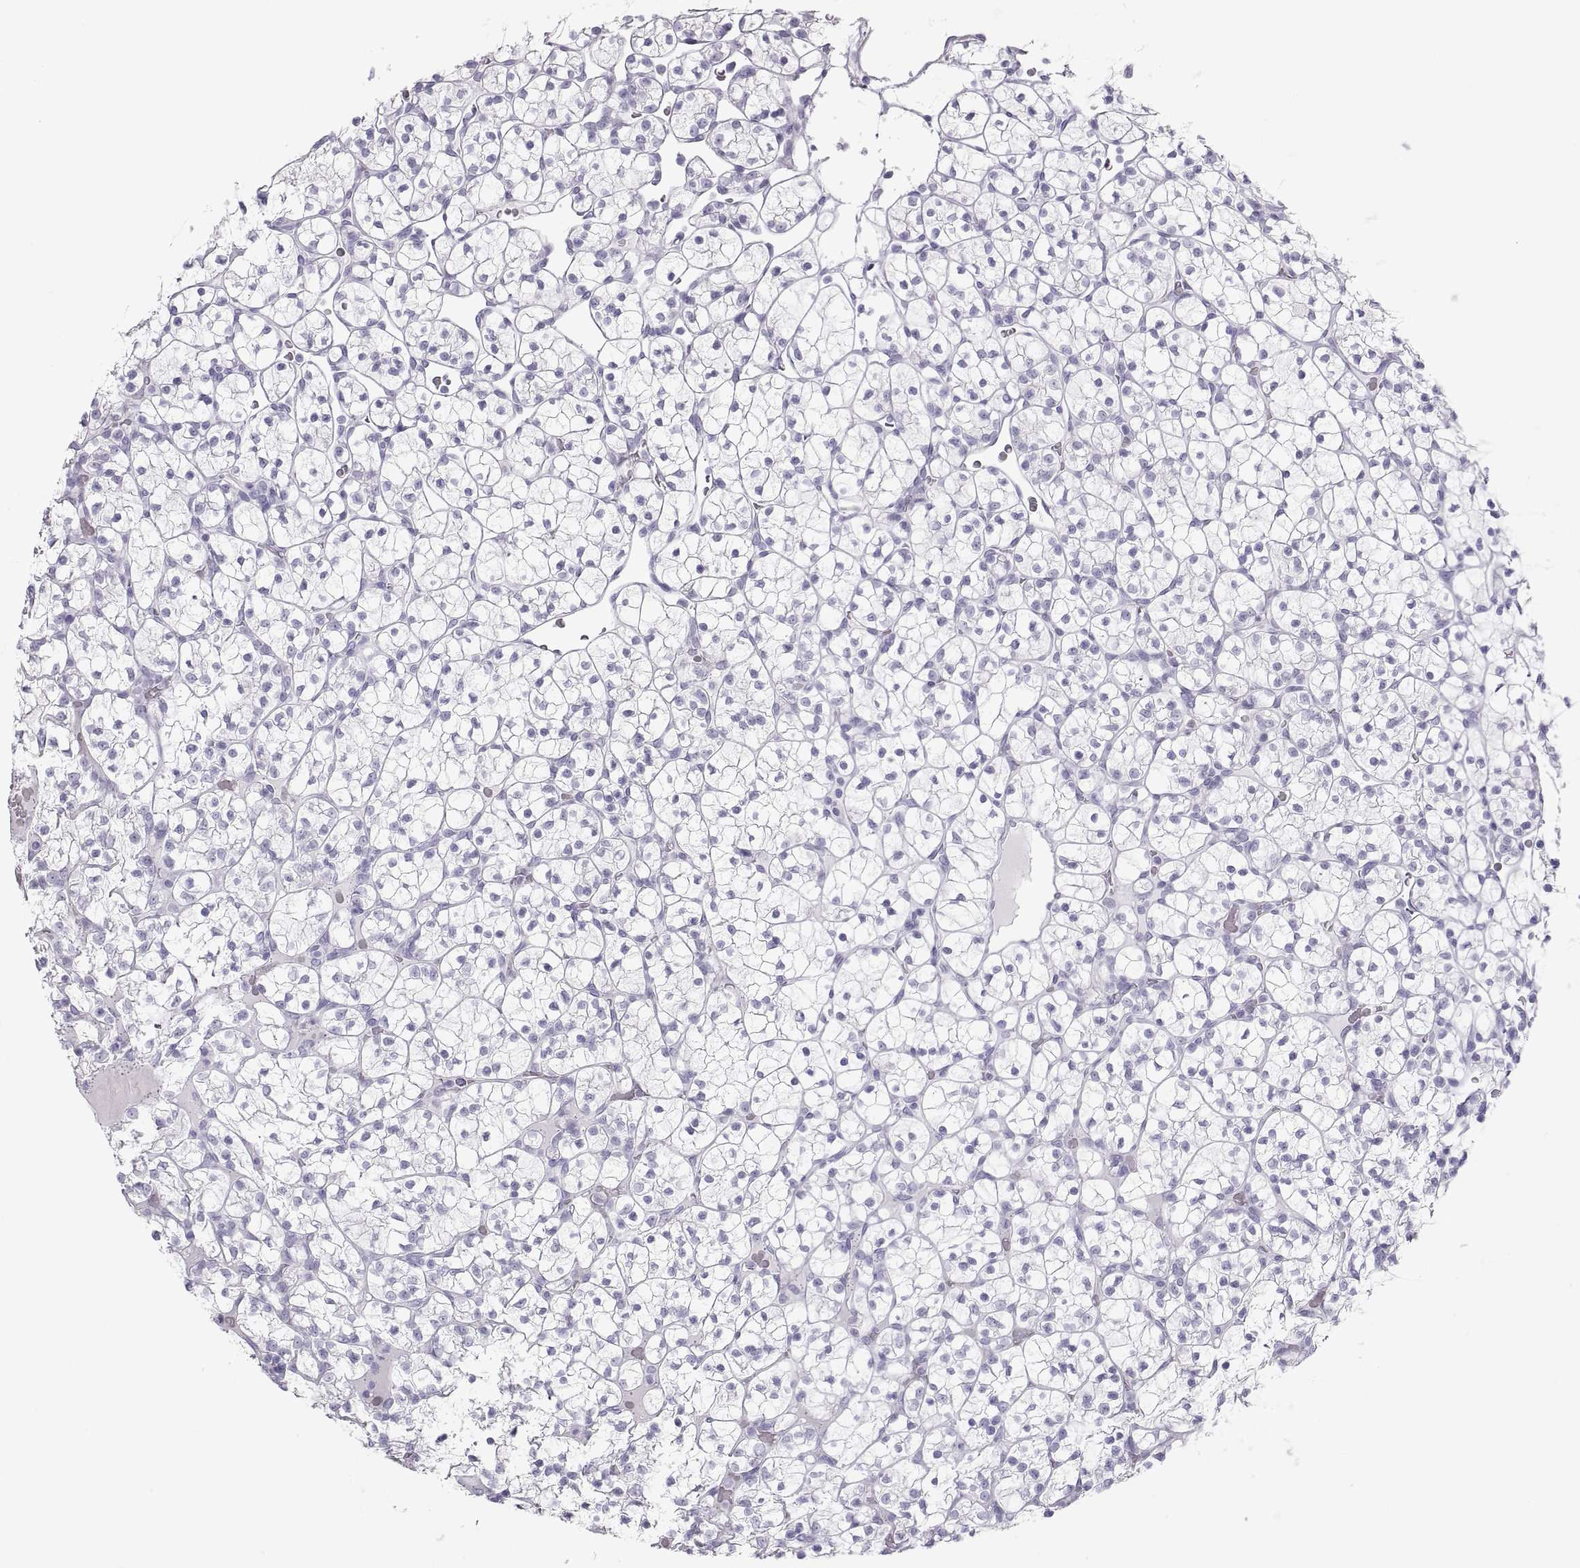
{"staining": {"intensity": "negative", "quantity": "none", "location": "none"}, "tissue": "renal cancer", "cell_type": "Tumor cells", "image_type": "cancer", "snomed": [{"axis": "morphology", "description": "Adenocarcinoma, NOS"}, {"axis": "topography", "description": "Kidney"}], "caption": "There is no significant positivity in tumor cells of renal cancer.", "gene": "SEMG1", "patient": {"sex": "female", "age": 89}}